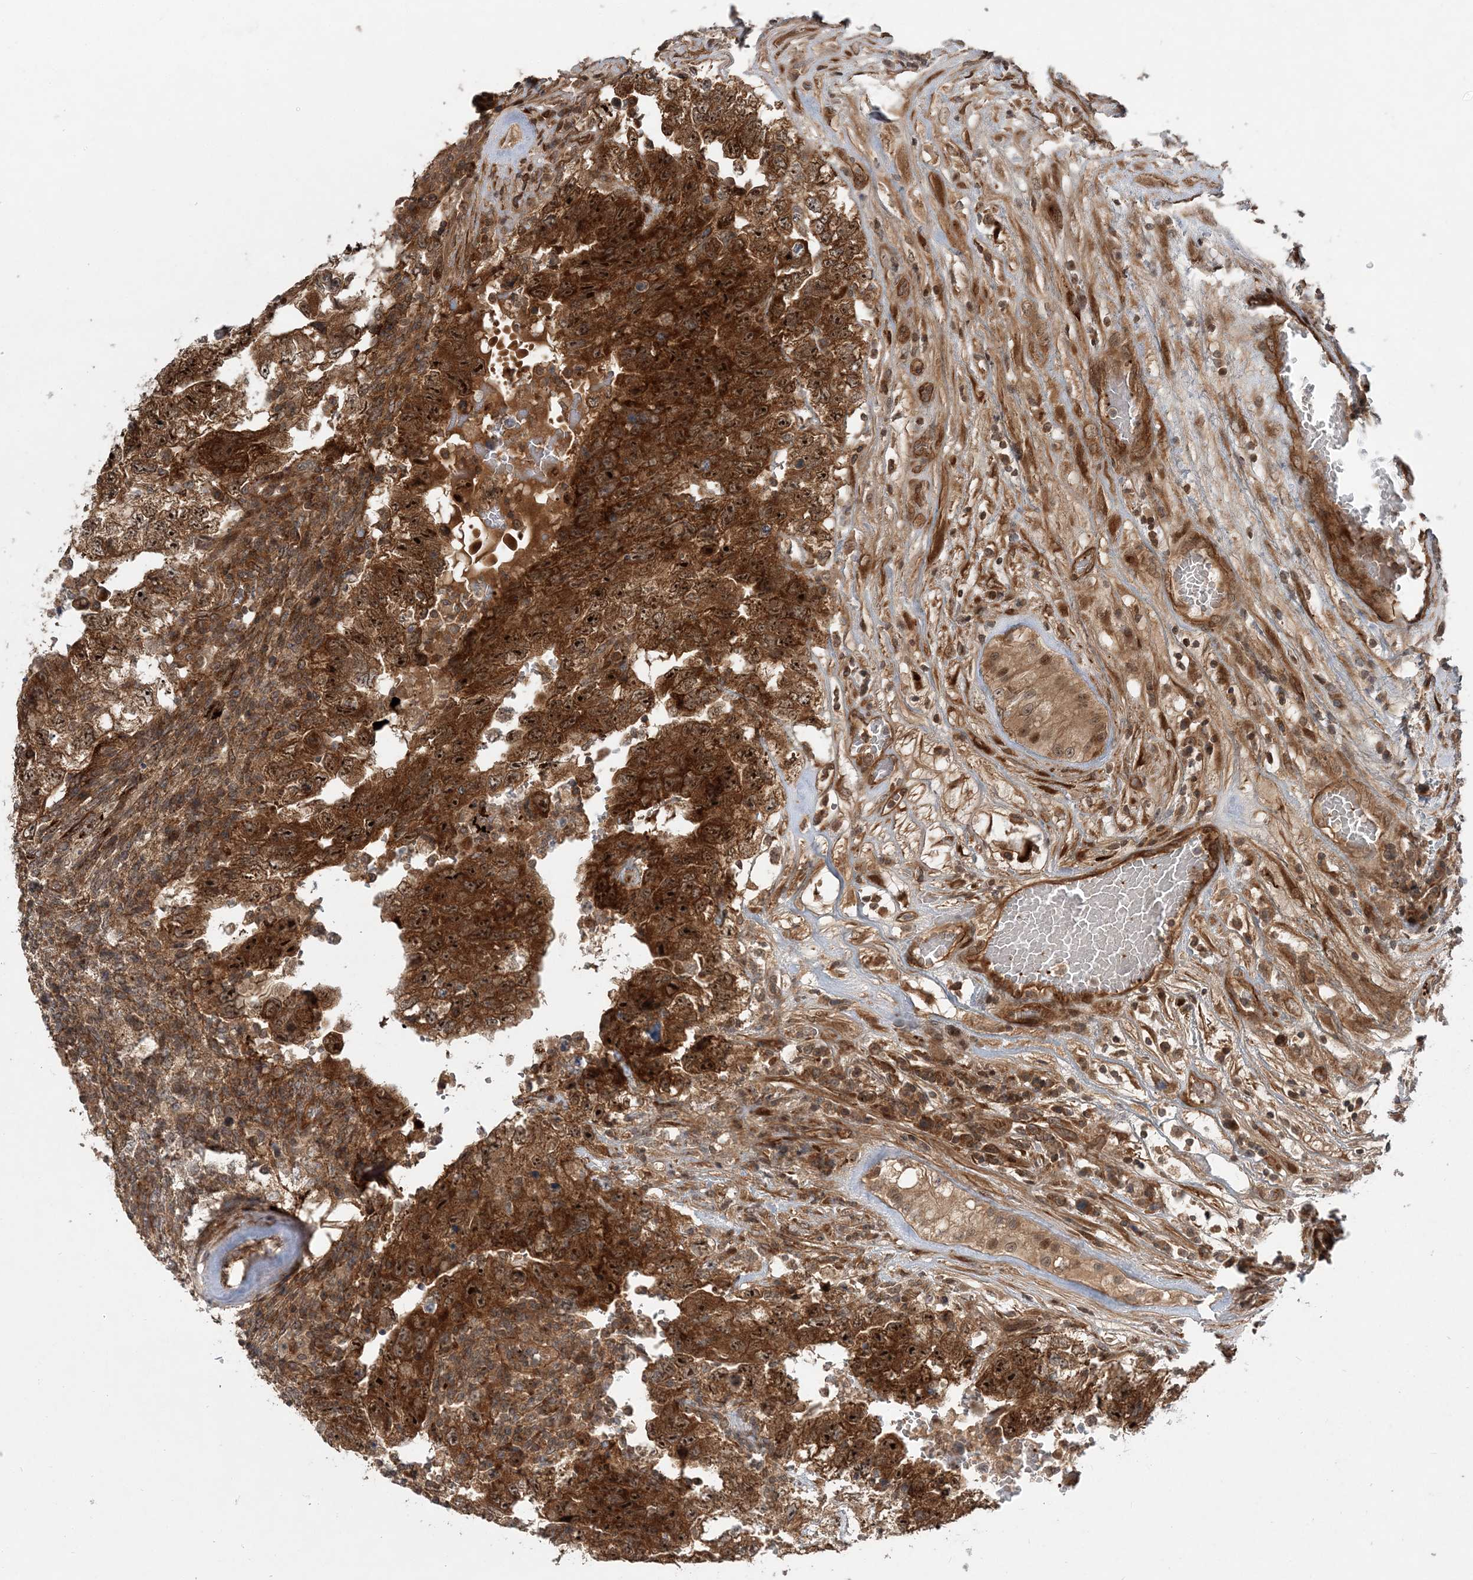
{"staining": {"intensity": "strong", "quantity": ">75%", "location": "cytoplasmic/membranous,nuclear"}, "tissue": "testis cancer", "cell_type": "Tumor cells", "image_type": "cancer", "snomed": [{"axis": "morphology", "description": "Carcinoma, Embryonal, NOS"}, {"axis": "topography", "description": "Testis"}], "caption": "This micrograph exhibits IHC staining of human testis cancer, with high strong cytoplasmic/membranous and nuclear staining in about >75% of tumor cells.", "gene": "GEMIN5", "patient": {"sex": "male", "age": 36}}